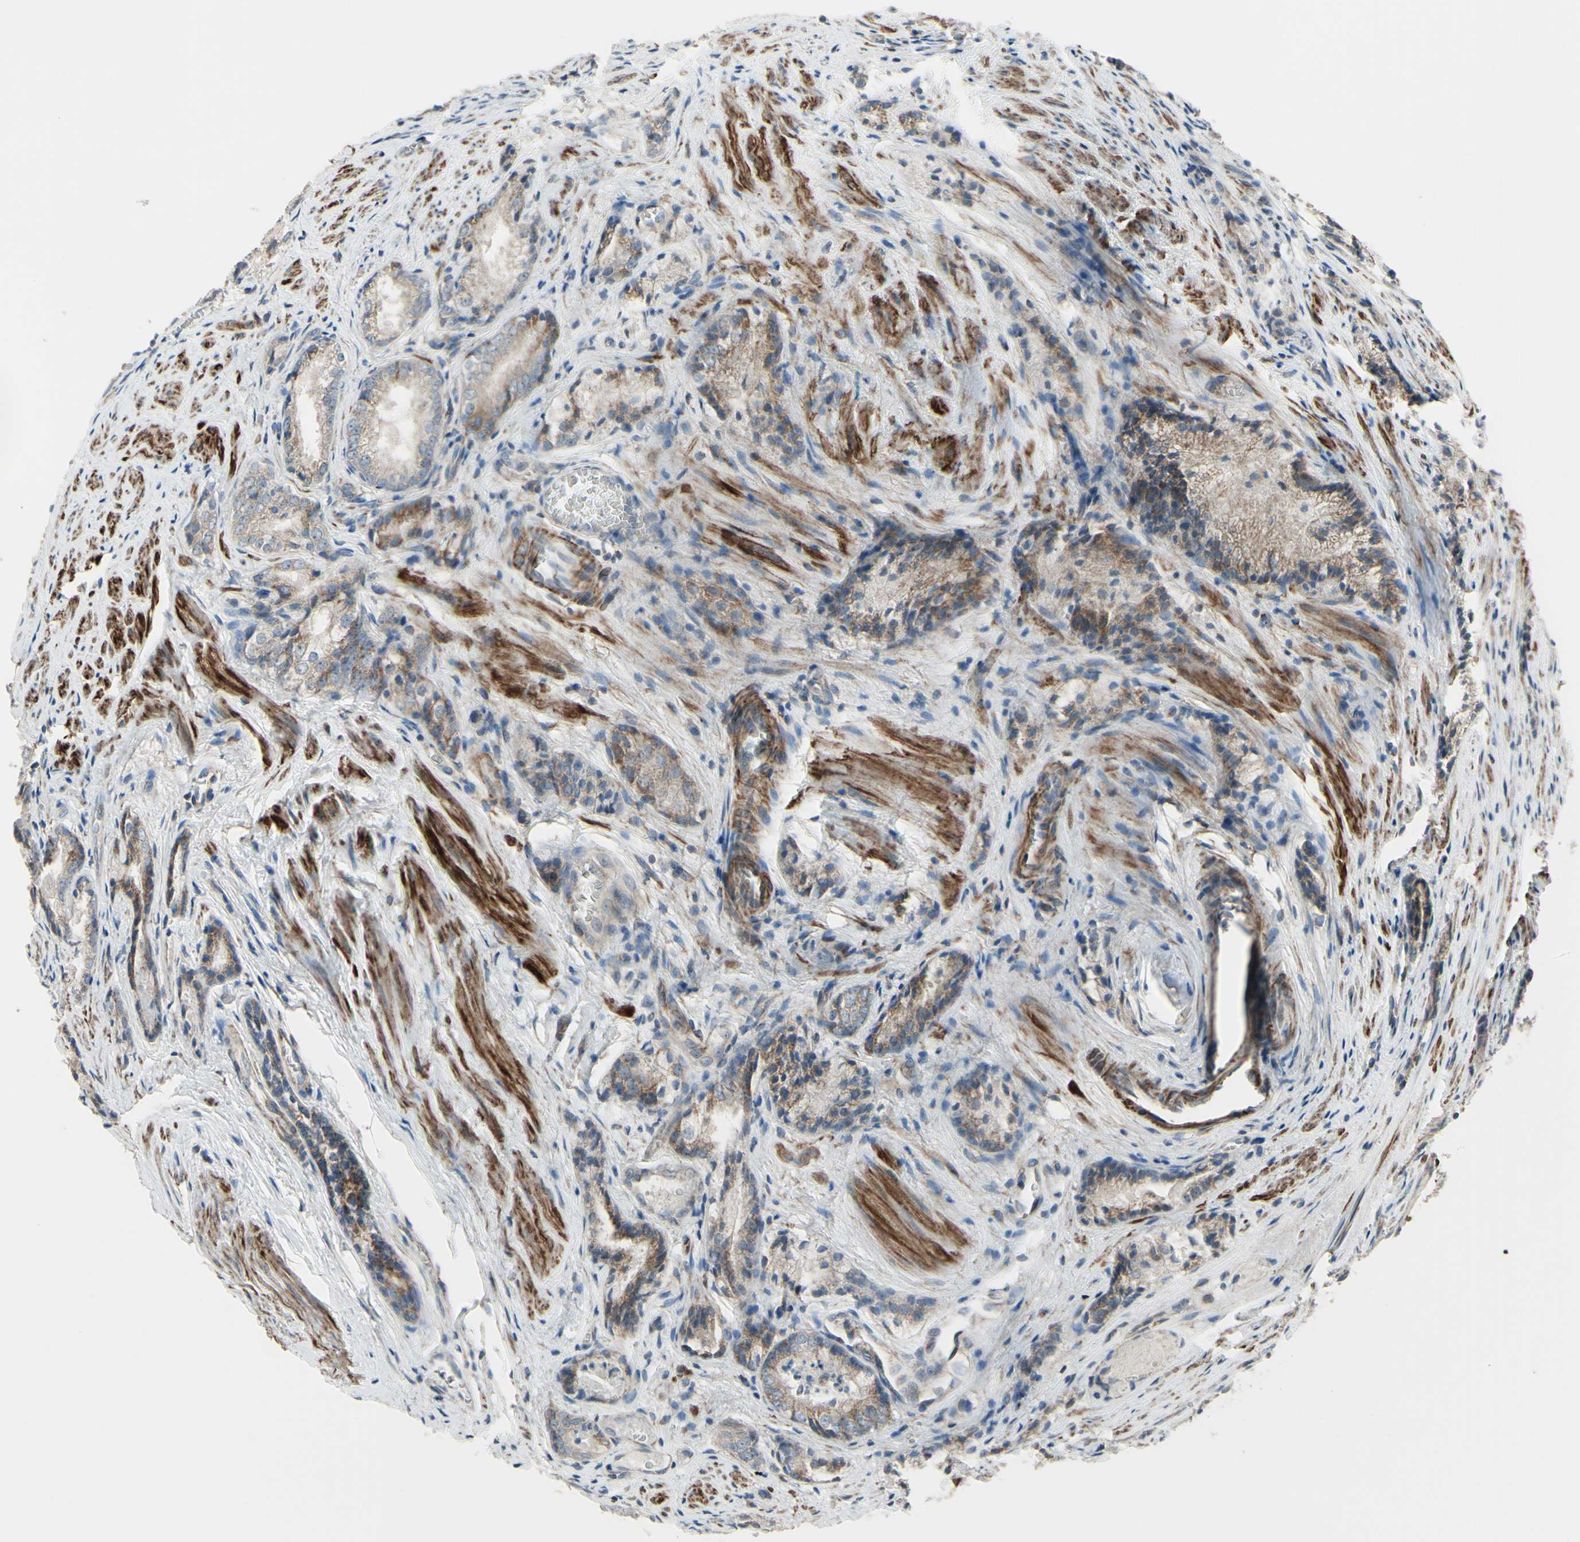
{"staining": {"intensity": "weak", "quantity": "25%-75%", "location": "cytoplasmic/membranous"}, "tissue": "prostate cancer", "cell_type": "Tumor cells", "image_type": "cancer", "snomed": [{"axis": "morphology", "description": "Adenocarcinoma, Low grade"}, {"axis": "topography", "description": "Prostate"}], "caption": "IHC staining of prostate cancer, which reveals low levels of weak cytoplasmic/membranous positivity in about 25%-75% of tumor cells indicating weak cytoplasmic/membranous protein expression. The staining was performed using DAB (3,3'-diaminobenzidine) (brown) for protein detection and nuclei were counterstained in hematoxylin (blue).", "gene": "FAM171B", "patient": {"sex": "male", "age": 60}}